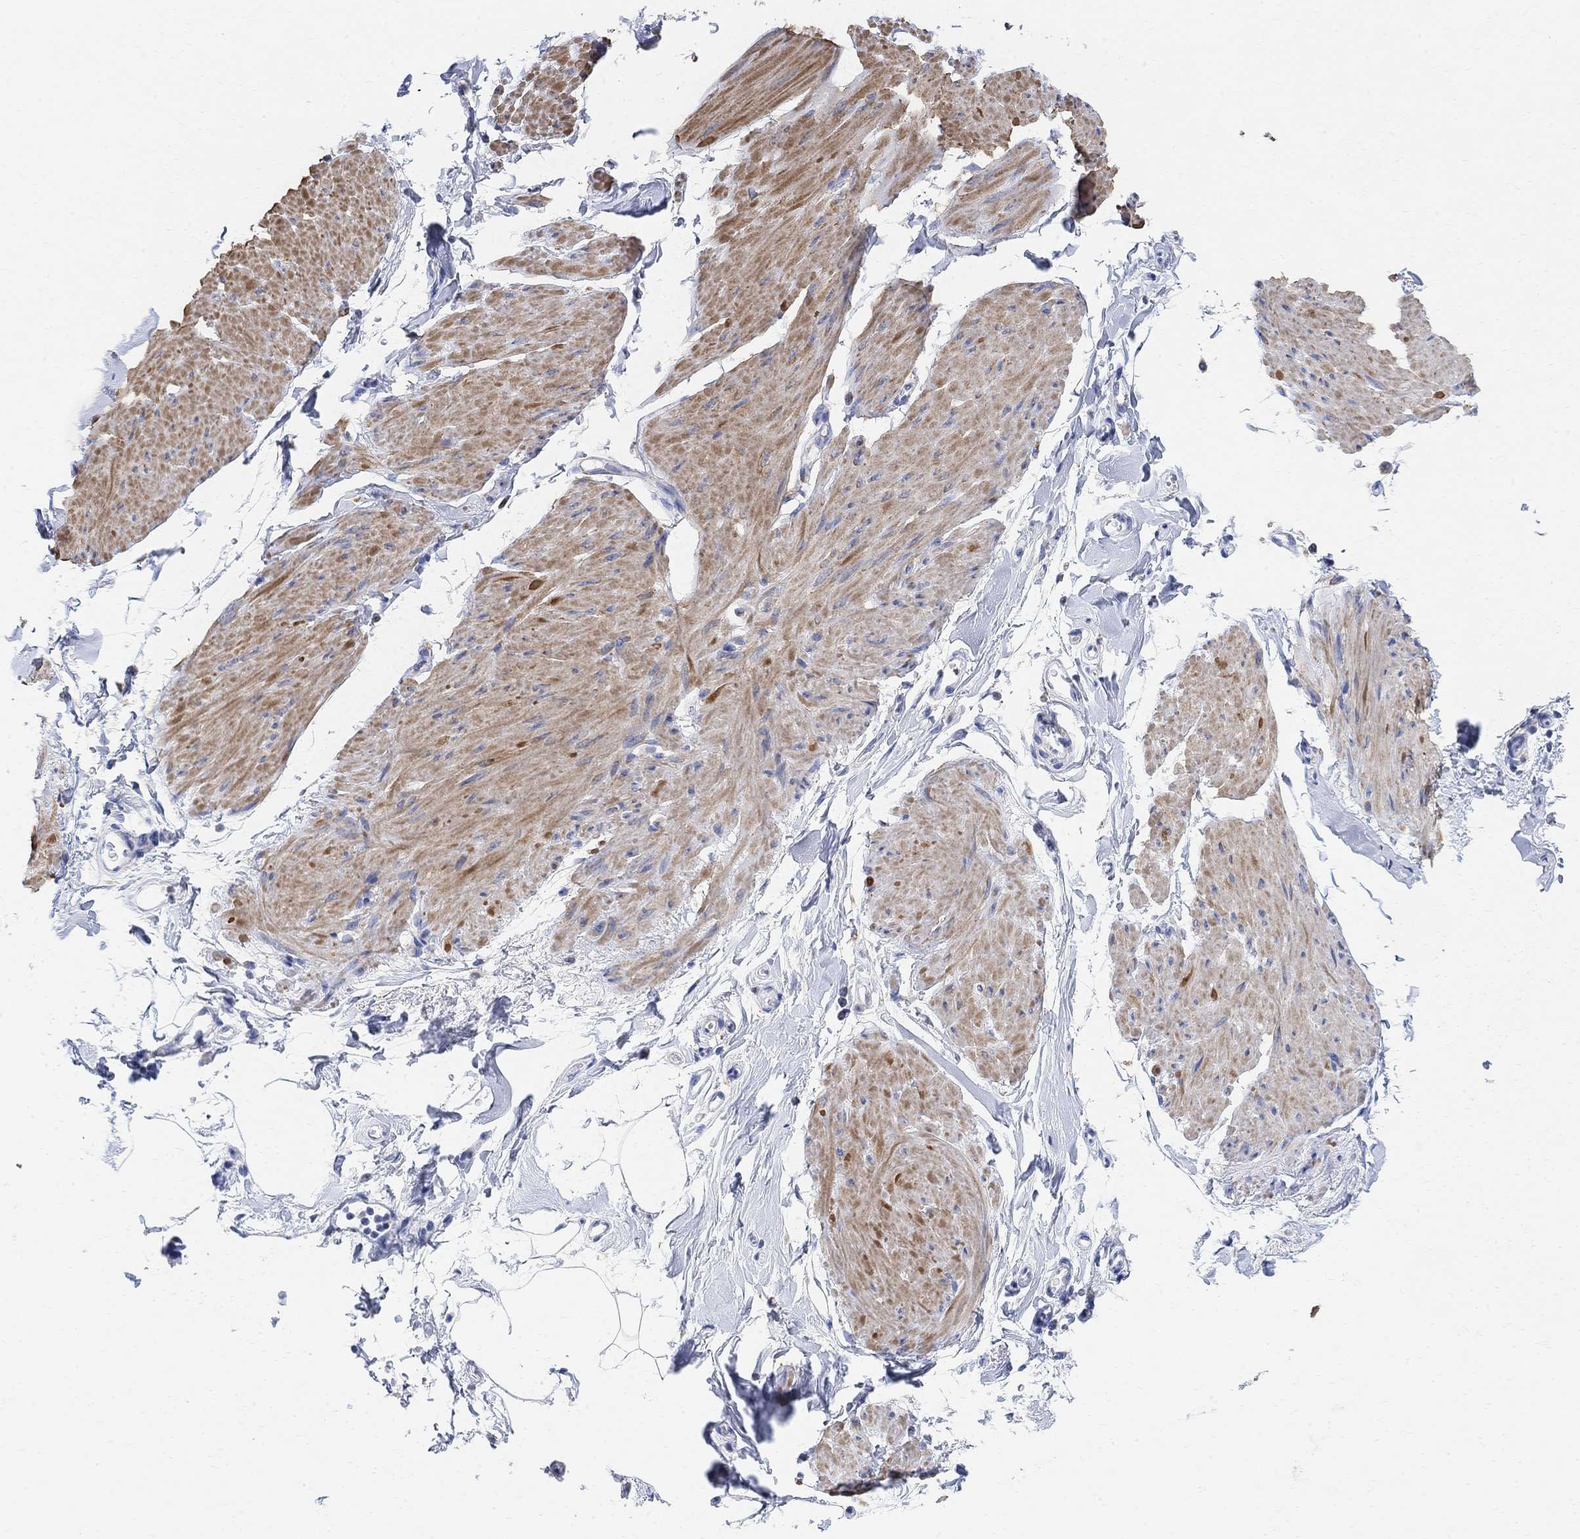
{"staining": {"intensity": "moderate", "quantity": "25%-75%", "location": "cytoplasmic/membranous"}, "tissue": "smooth muscle", "cell_type": "Smooth muscle cells", "image_type": "normal", "snomed": [{"axis": "morphology", "description": "Normal tissue, NOS"}, {"axis": "topography", "description": "Adipose tissue"}, {"axis": "topography", "description": "Smooth muscle"}, {"axis": "topography", "description": "Peripheral nerve tissue"}], "caption": "This is a photomicrograph of immunohistochemistry (IHC) staining of unremarkable smooth muscle, which shows moderate positivity in the cytoplasmic/membranous of smooth muscle cells.", "gene": "SYT12", "patient": {"sex": "male", "age": 83}}